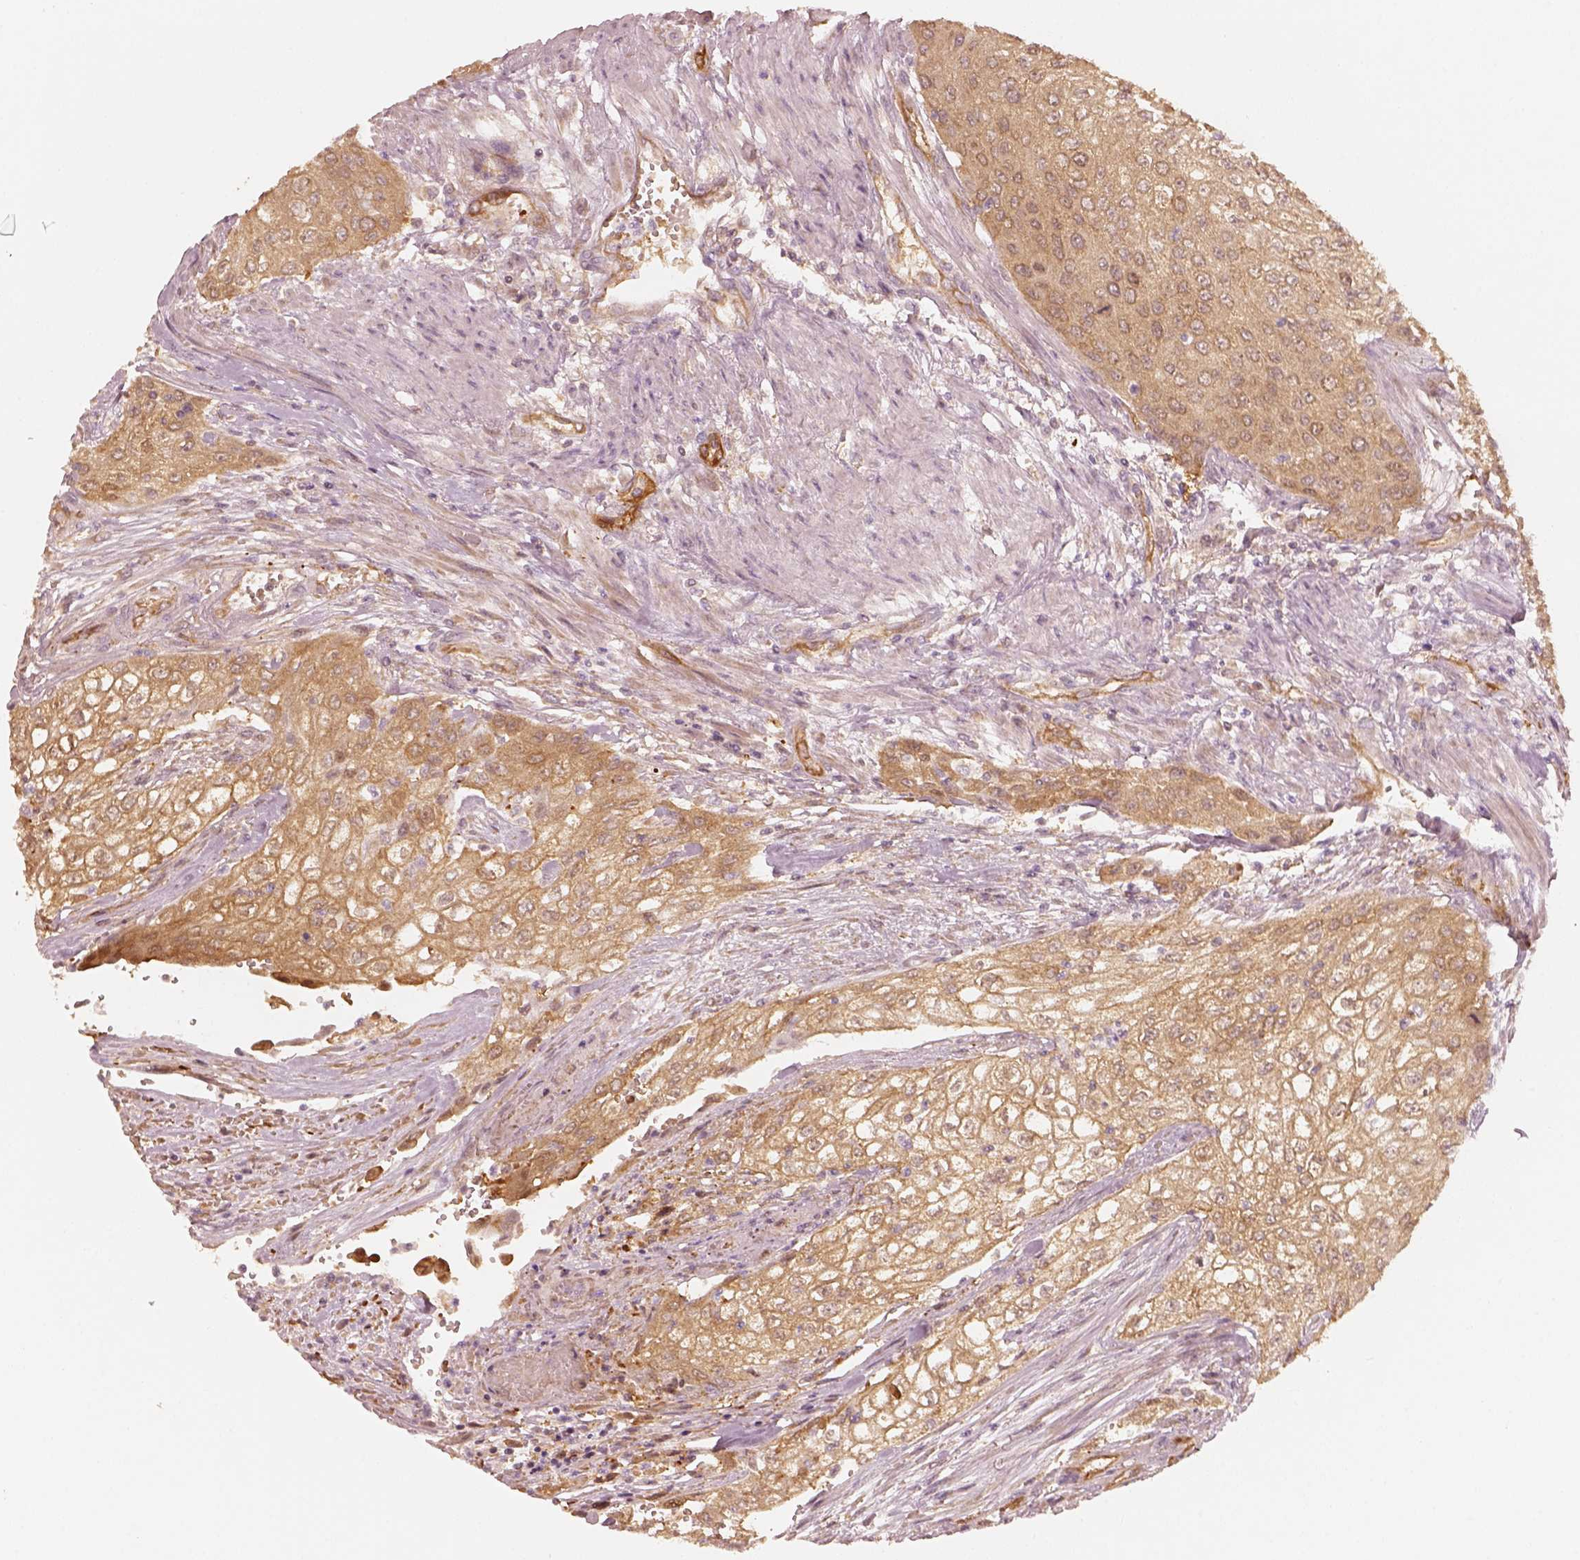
{"staining": {"intensity": "weak", "quantity": ">75%", "location": "cytoplasmic/membranous"}, "tissue": "urothelial cancer", "cell_type": "Tumor cells", "image_type": "cancer", "snomed": [{"axis": "morphology", "description": "Urothelial carcinoma, High grade"}, {"axis": "topography", "description": "Urinary bladder"}], "caption": "Urothelial cancer stained for a protein reveals weak cytoplasmic/membranous positivity in tumor cells. Immunohistochemistry (ihc) stains the protein of interest in brown and the nuclei are stained blue.", "gene": "FSCN1", "patient": {"sex": "male", "age": 62}}